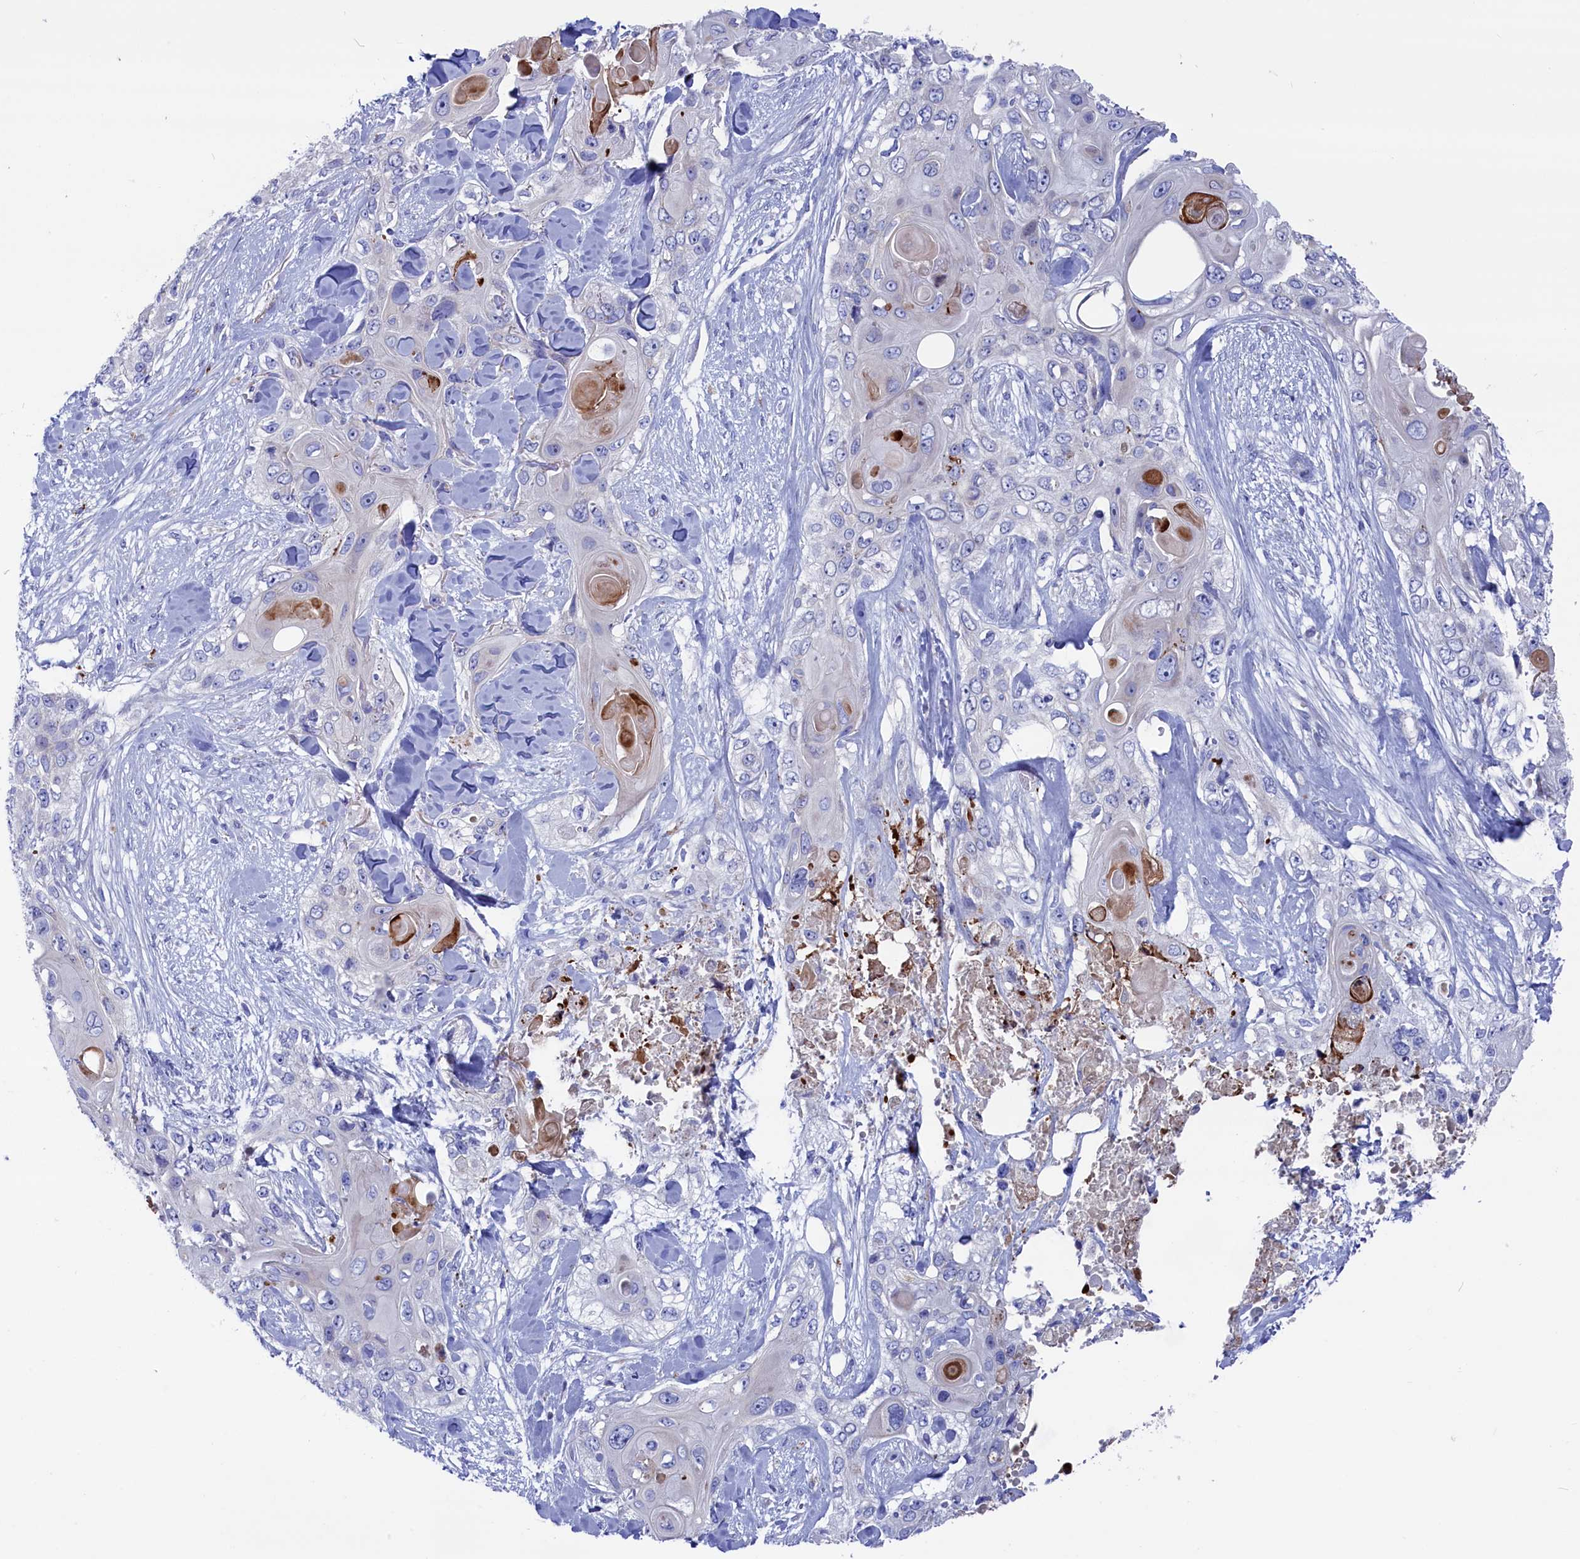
{"staining": {"intensity": "moderate", "quantity": "<25%", "location": "cytoplasmic/membranous"}, "tissue": "skin cancer", "cell_type": "Tumor cells", "image_type": "cancer", "snomed": [{"axis": "morphology", "description": "Normal tissue, NOS"}, {"axis": "morphology", "description": "Squamous cell carcinoma, NOS"}, {"axis": "topography", "description": "Skin"}], "caption": "High-power microscopy captured an IHC histopathology image of skin squamous cell carcinoma, revealing moderate cytoplasmic/membranous expression in approximately <25% of tumor cells. Immunohistochemistry (ihc) stains the protein in brown and the nuclei are stained blue.", "gene": "NUDT7", "patient": {"sex": "male", "age": 72}}